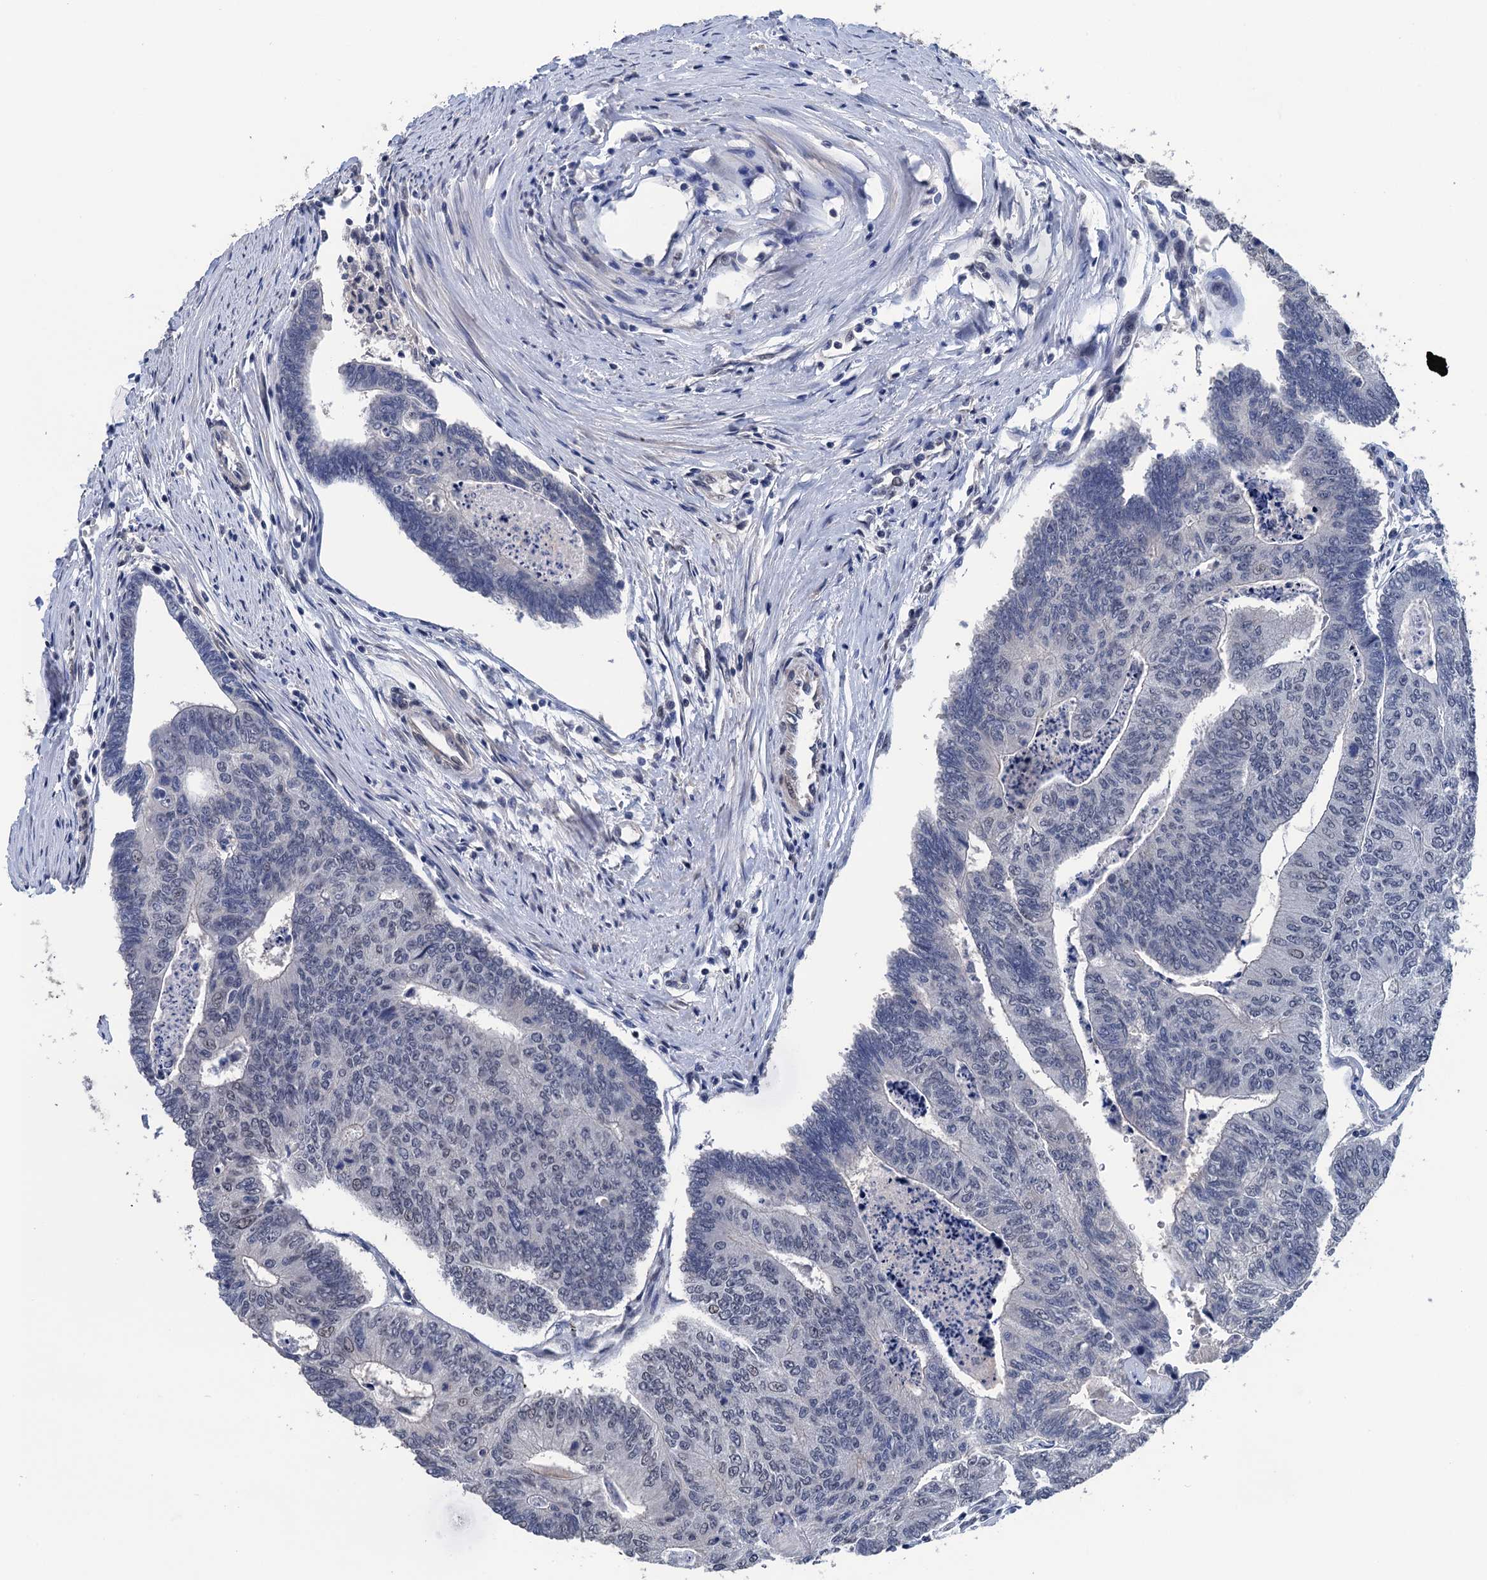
{"staining": {"intensity": "negative", "quantity": "none", "location": "none"}, "tissue": "colorectal cancer", "cell_type": "Tumor cells", "image_type": "cancer", "snomed": [{"axis": "morphology", "description": "Adenocarcinoma, NOS"}, {"axis": "topography", "description": "Colon"}], "caption": "Tumor cells are negative for protein expression in human colorectal adenocarcinoma.", "gene": "ART5", "patient": {"sex": "female", "age": 67}}